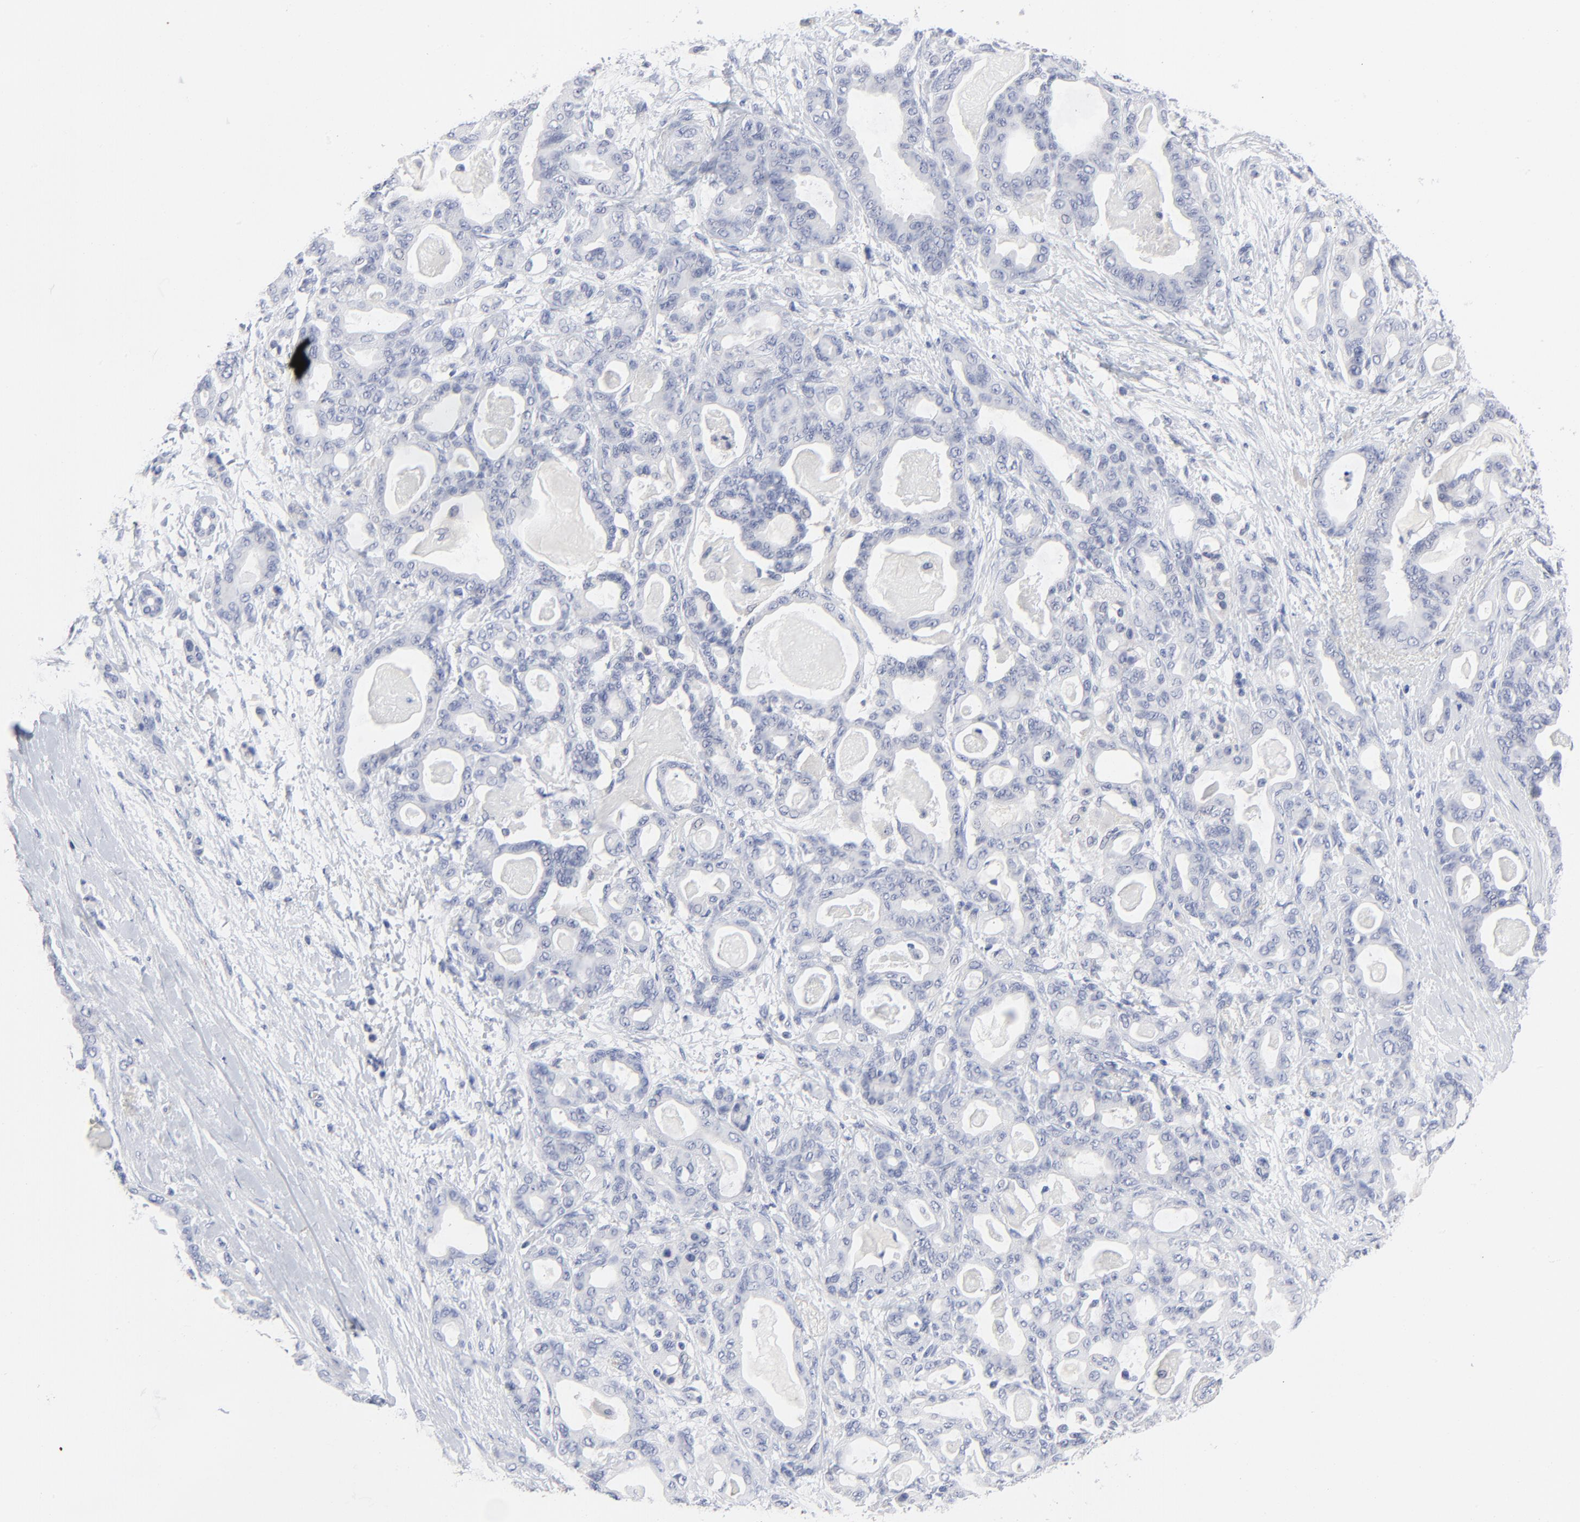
{"staining": {"intensity": "negative", "quantity": "none", "location": "none"}, "tissue": "pancreatic cancer", "cell_type": "Tumor cells", "image_type": "cancer", "snomed": [{"axis": "morphology", "description": "Adenocarcinoma, NOS"}, {"axis": "topography", "description": "Pancreas"}], "caption": "DAB (3,3'-diaminobenzidine) immunohistochemical staining of pancreatic adenocarcinoma displays no significant positivity in tumor cells.", "gene": "CLEC4G", "patient": {"sex": "male", "age": 63}}